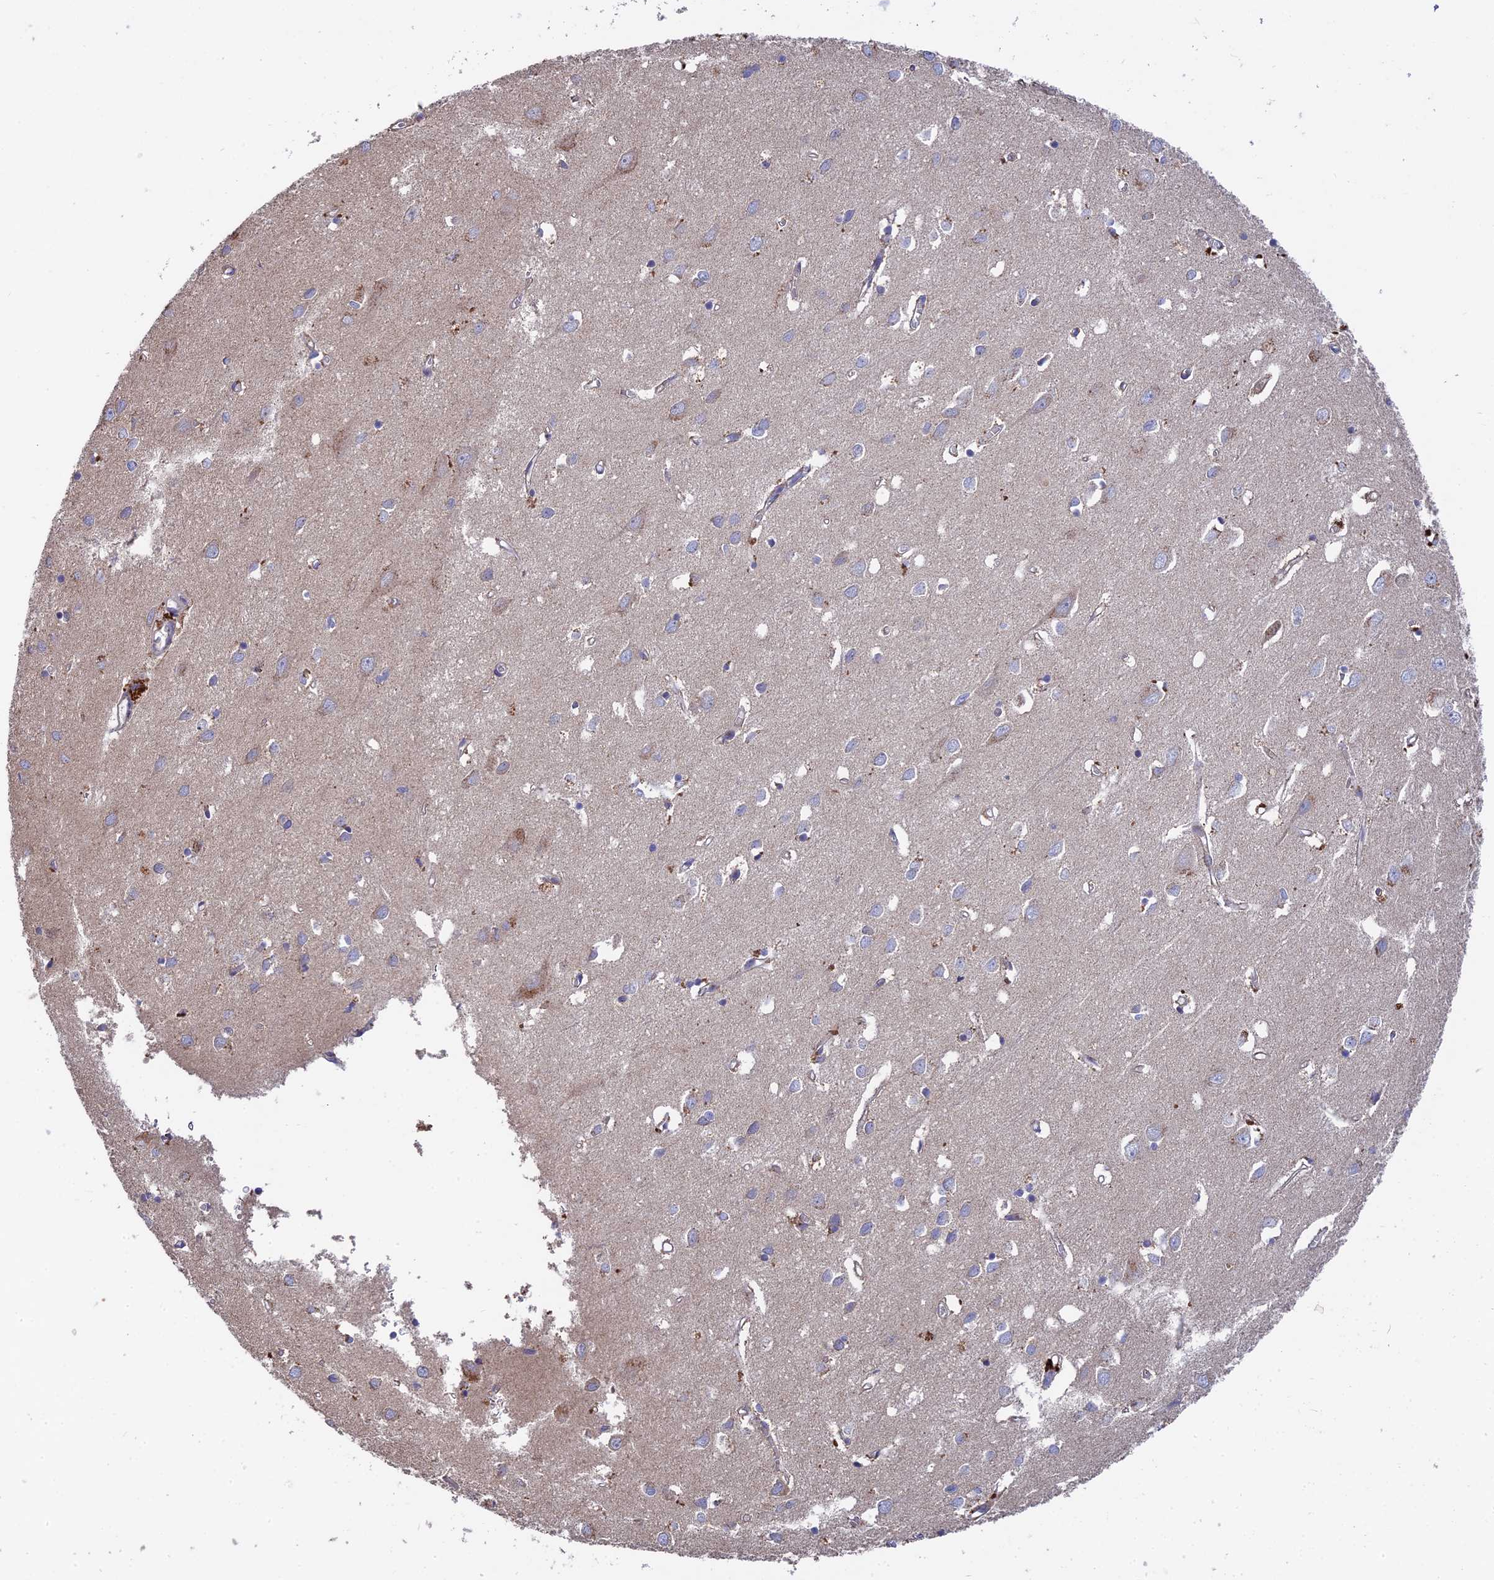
{"staining": {"intensity": "weak", "quantity": "25%-75%", "location": "cytoplasmic/membranous"}, "tissue": "cerebral cortex", "cell_type": "Endothelial cells", "image_type": "normal", "snomed": [{"axis": "morphology", "description": "Normal tissue, NOS"}, {"axis": "topography", "description": "Cerebral cortex"}], "caption": "A brown stain shows weak cytoplasmic/membranous positivity of a protein in endothelial cells of unremarkable cerebral cortex.", "gene": "RPIA", "patient": {"sex": "female", "age": 64}}